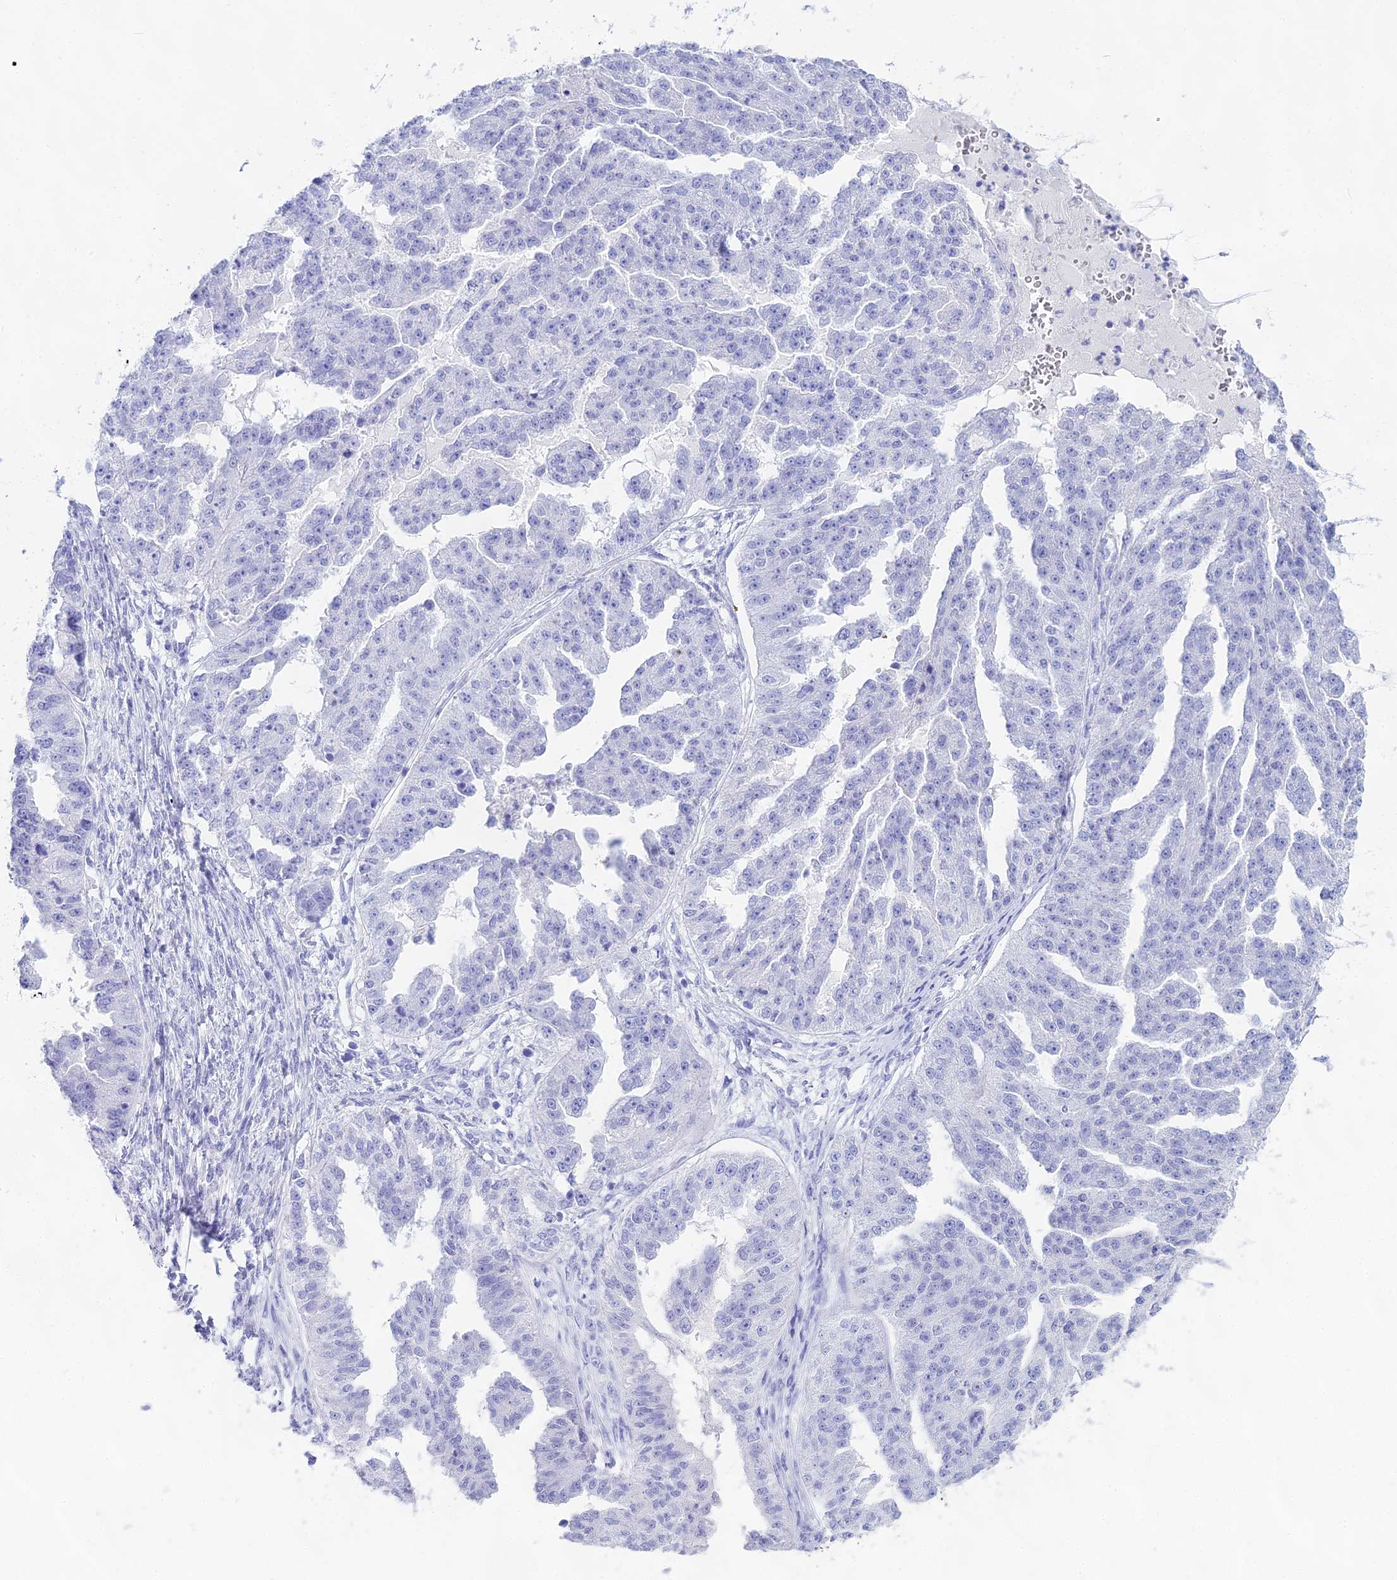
{"staining": {"intensity": "negative", "quantity": "none", "location": "none"}, "tissue": "ovarian cancer", "cell_type": "Tumor cells", "image_type": "cancer", "snomed": [{"axis": "morphology", "description": "Cystadenocarcinoma, serous, NOS"}, {"axis": "topography", "description": "Ovary"}], "caption": "Immunohistochemical staining of human serous cystadenocarcinoma (ovarian) demonstrates no significant expression in tumor cells.", "gene": "CGB2", "patient": {"sex": "female", "age": 58}}